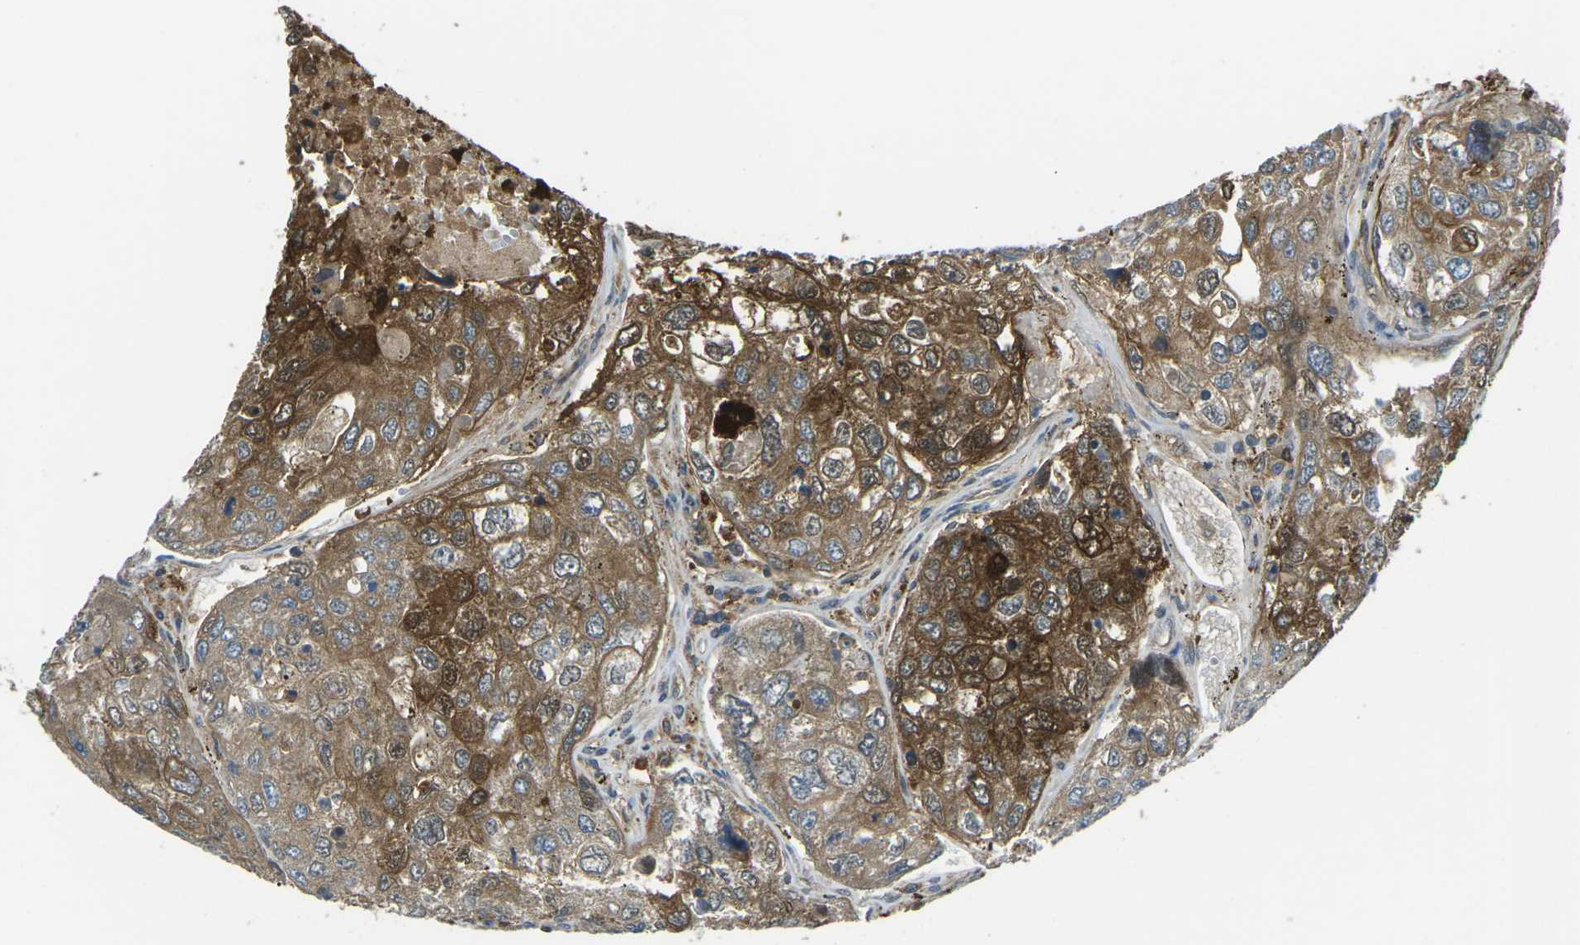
{"staining": {"intensity": "moderate", "quantity": ">75%", "location": "cytoplasmic/membranous"}, "tissue": "urothelial cancer", "cell_type": "Tumor cells", "image_type": "cancer", "snomed": [{"axis": "morphology", "description": "Urothelial carcinoma, High grade"}, {"axis": "topography", "description": "Lymph node"}, {"axis": "topography", "description": "Urinary bladder"}], "caption": "High-grade urothelial carcinoma stained for a protein (brown) displays moderate cytoplasmic/membranous positive staining in about >75% of tumor cells.", "gene": "PIEZO2", "patient": {"sex": "male", "age": 51}}